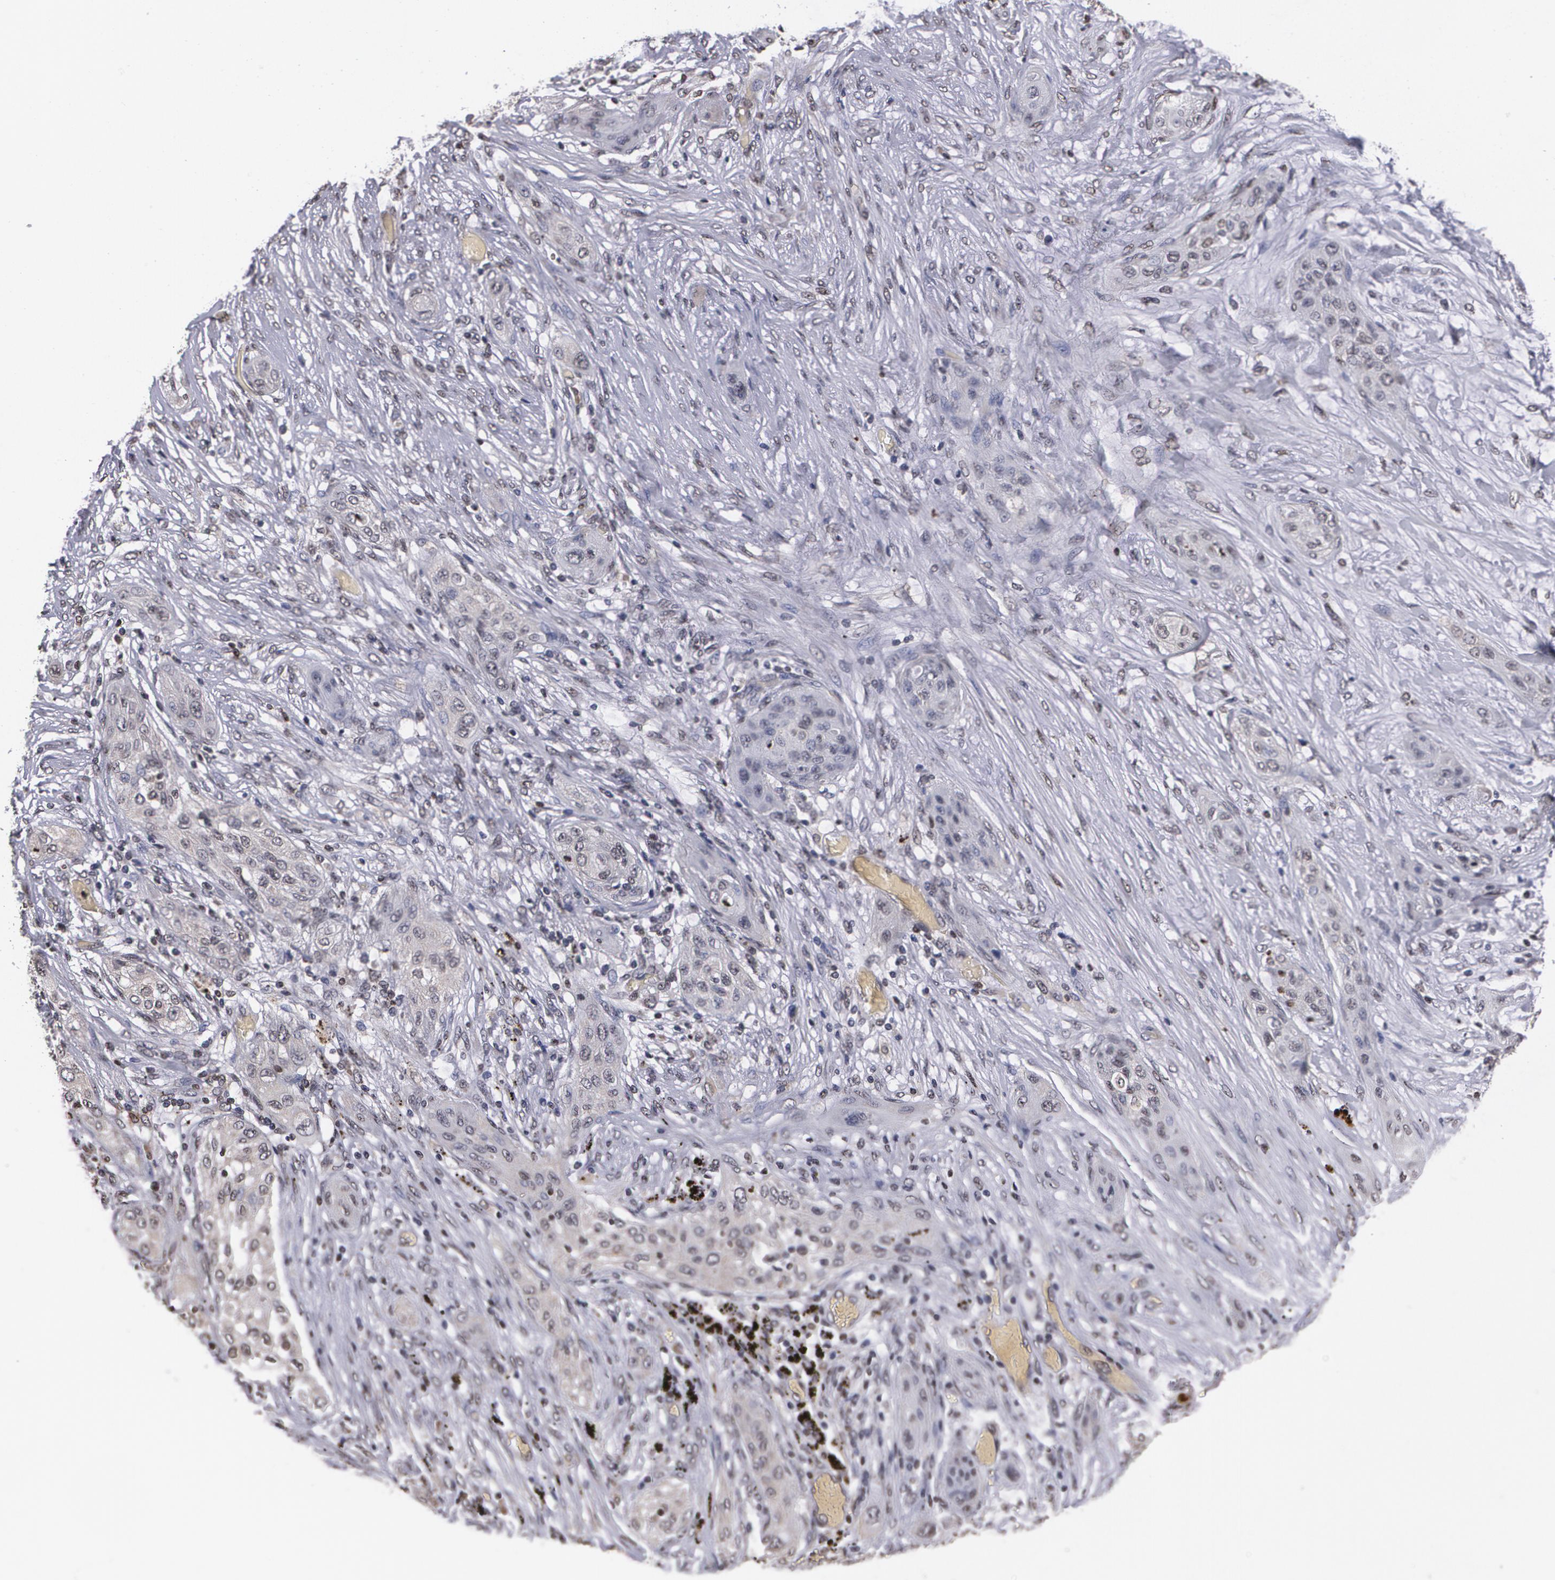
{"staining": {"intensity": "negative", "quantity": "none", "location": "none"}, "tissue": "lung cancer", "cell_type": "Tumor cells", "image_type": "cancer", "snomed": [{"axis": "morphology", "description": "Squamous cell carcinoma, NOS"}, {"axis": "topography", "description": "Lung"}], "caption": "Protein analysis of lung cancer (squamous cell carcinoma) displays no significant staining in tumor cells.", "gene": "MVP", "patient": {"sex": "female", "age": 47}}